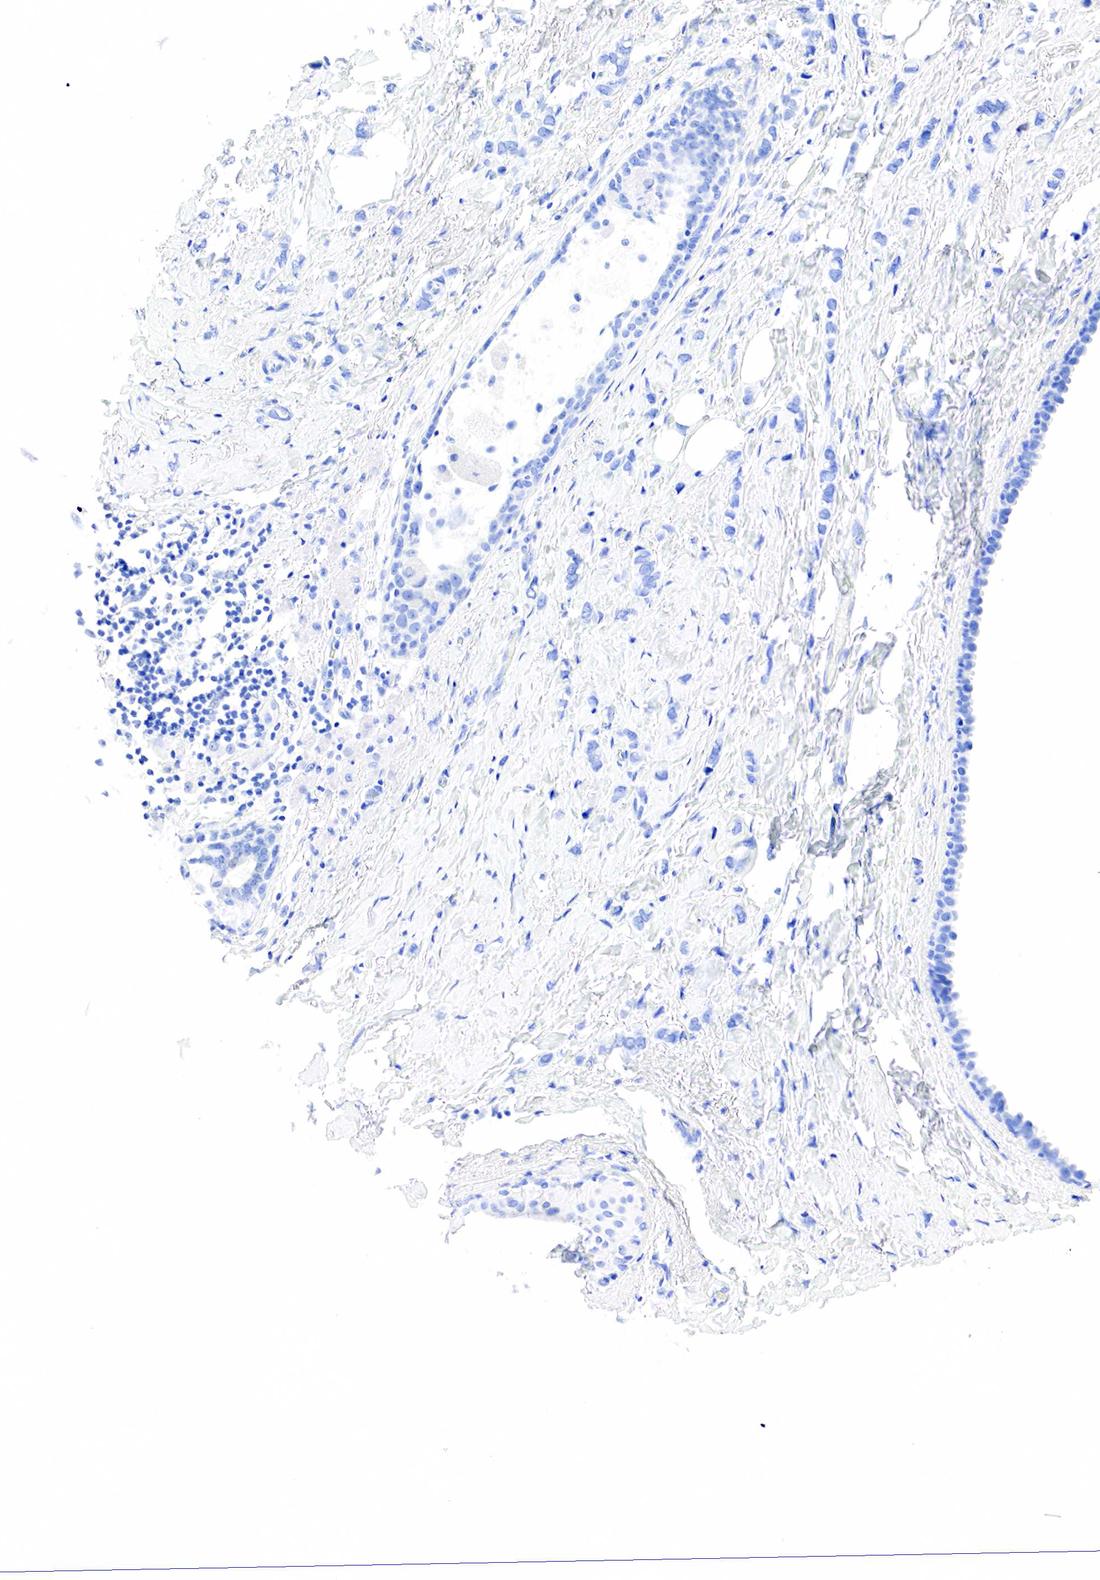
{"staining": {"intensity": "negative", "quantity": "none", "location": "none"}, "tissue": "breast cancer", "cell_type": "Tumor cells", "image_type": "cancer", "snomed": [{"axis": "morphology", "description": "Duct carcinoma"}, {"axis": "topography", "description": "Breast"}], "caption": "IHC image of neoplastic tissue: human breast cancer (infiltrating ductal carcinoma) stained with DAB (3,3'-diaminobenzidine) demonstrates no significant protein expression in tumor cells.", "gene": "PTH", "patient": {"sex": "female", "age": 72}}